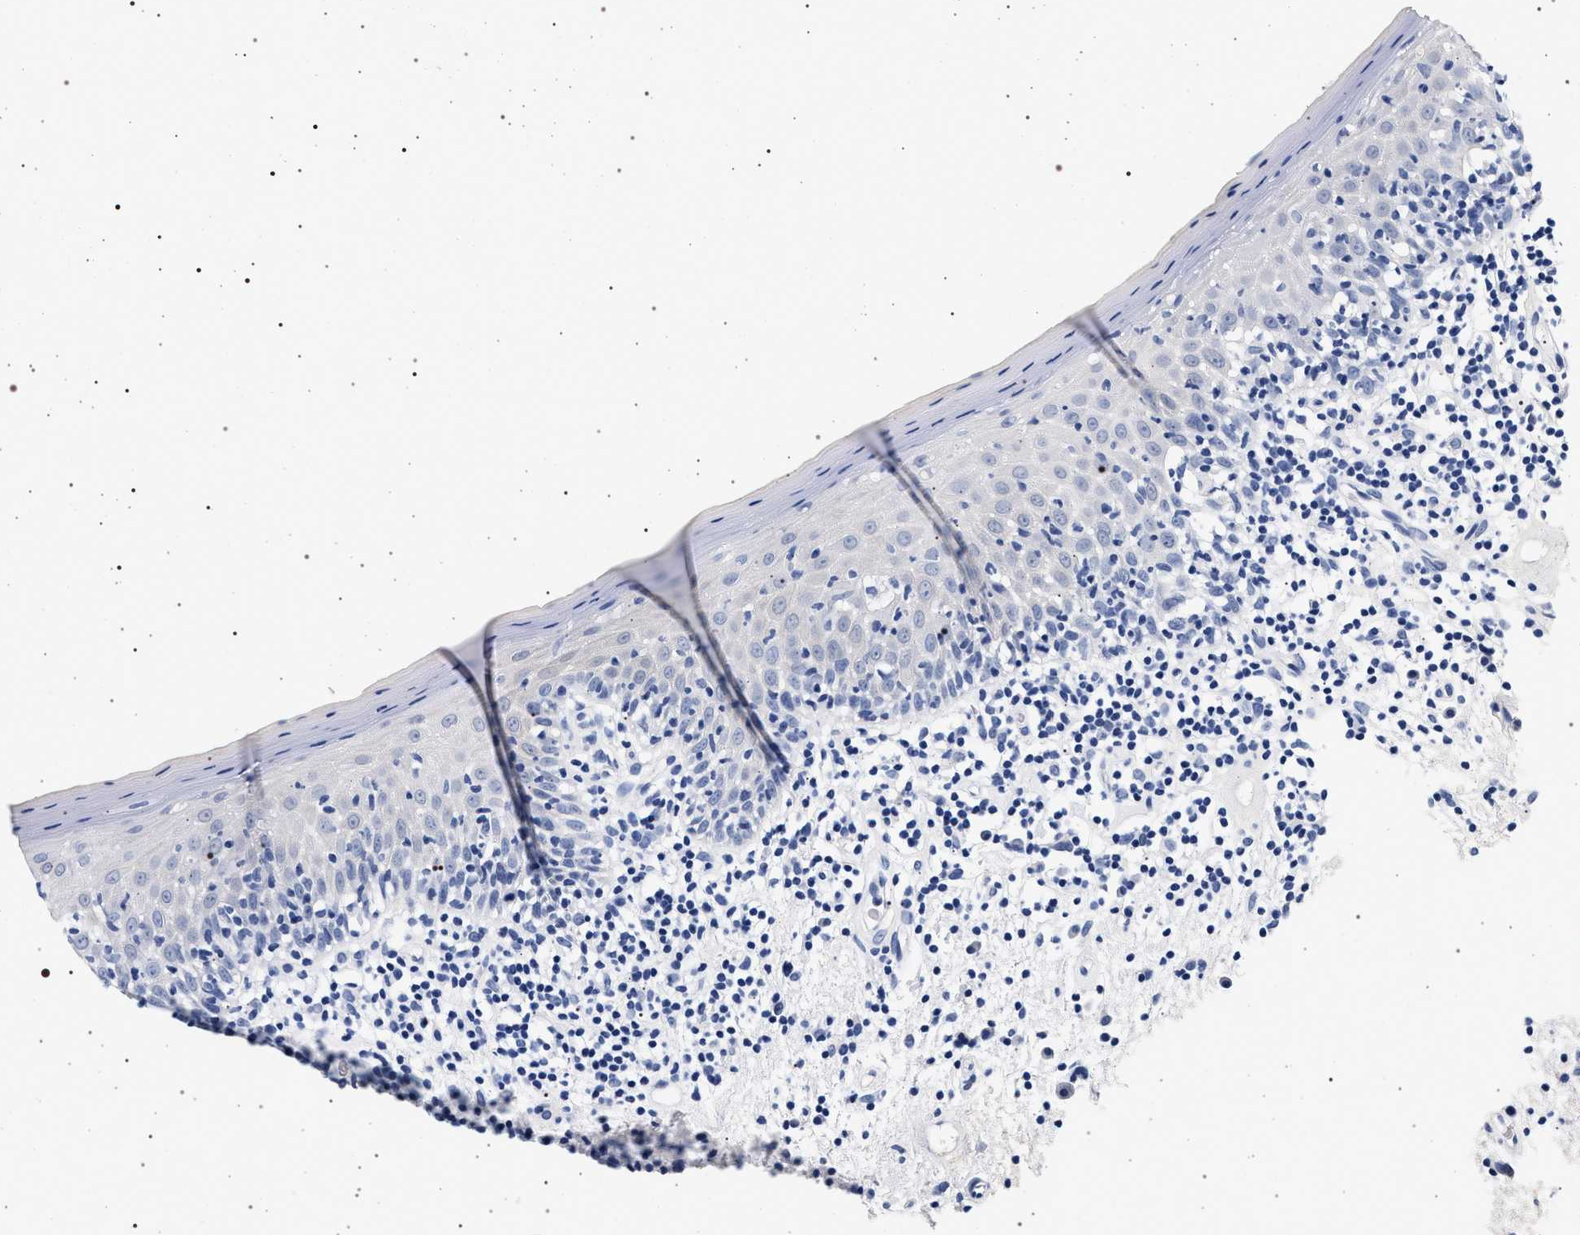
{"staining": {"intensity": "negative", "quantity": "none", "location": "none"}, "tissue": "oral mucosa", "cell_type": "Squamous epithelial cells", "image_type": "normal", "snomed": [{"axis": "morphology", "description": "Normal tissue, NOS"}, {"axis": "morphology", "description": "Squamous cell carcinoma, NOS"}, {"axis": "topography", "description": "Skeletal muscle"}, {"axis": "topography", "description": "Oral tissue"}, {"axis": "topography", "description": "Head-Neck"}], "caption": "Benign oral mucosa was stained to show a protein in brown. There is no significant staining in squamous epithelial cells.", "gene": "MAPK10", "patient": {"sex": "male", "age": 71}}